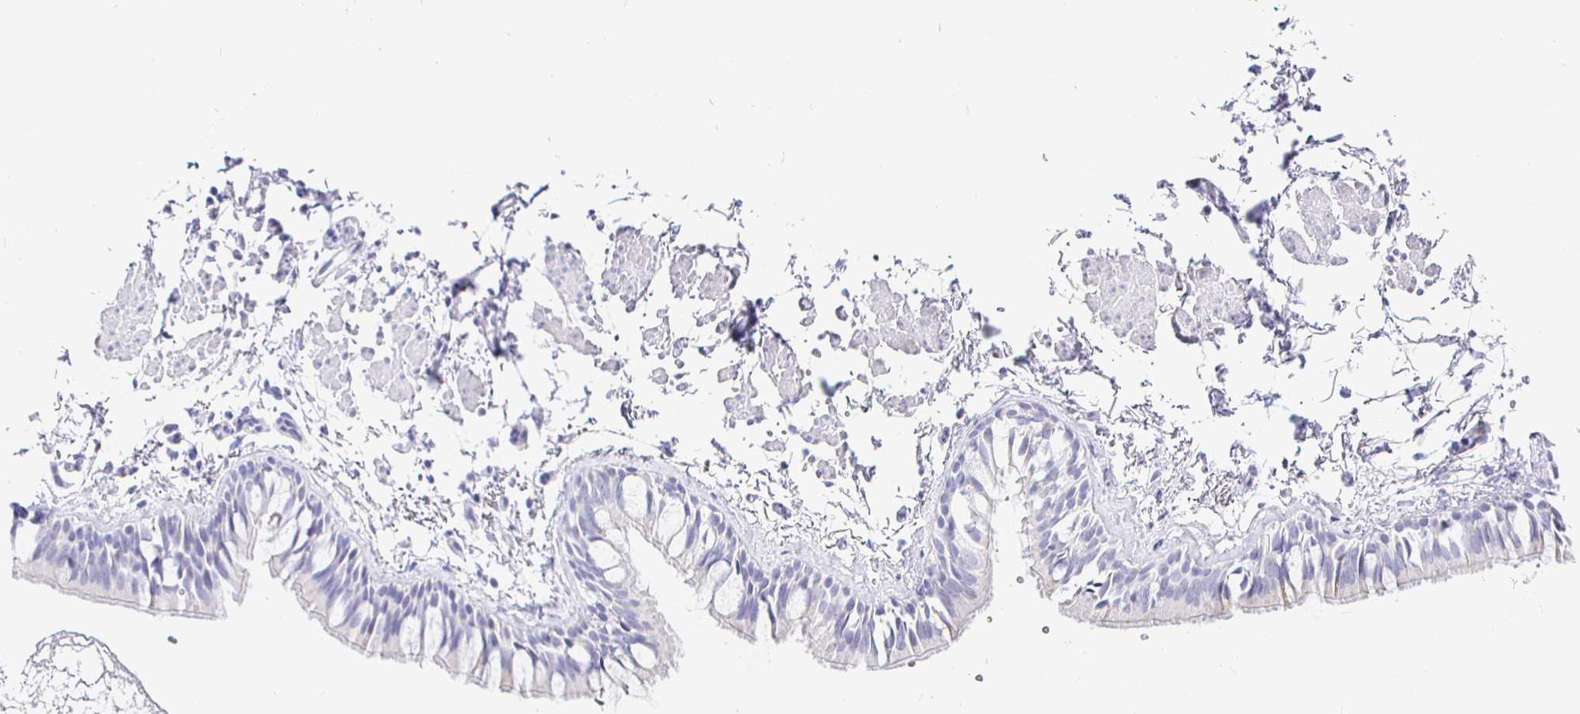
{"staining": {"intensity": "moderate", "quantity": "<25%", "location": "cytoplasmic/membranous"}, "tissue": "bronchus", "cell_type": "Respiratory epithelial cells", "image_type": "normal", "snomed": [{"axis": "morphology", "description": "Normal tissue, NOS"}, {"axis": "topography", "description": "Bronchus"}], "caption": "Bronchus stained with DAB (3,3'-diaminobenzidine) immunohistochemistry (IHC) displays low levels of moderate cytoplasmic/membranous expression in approximately <25% of respiratory epithelial cells.", "gene": "CR2", "patient": {"sex": "female", "age": 59}}